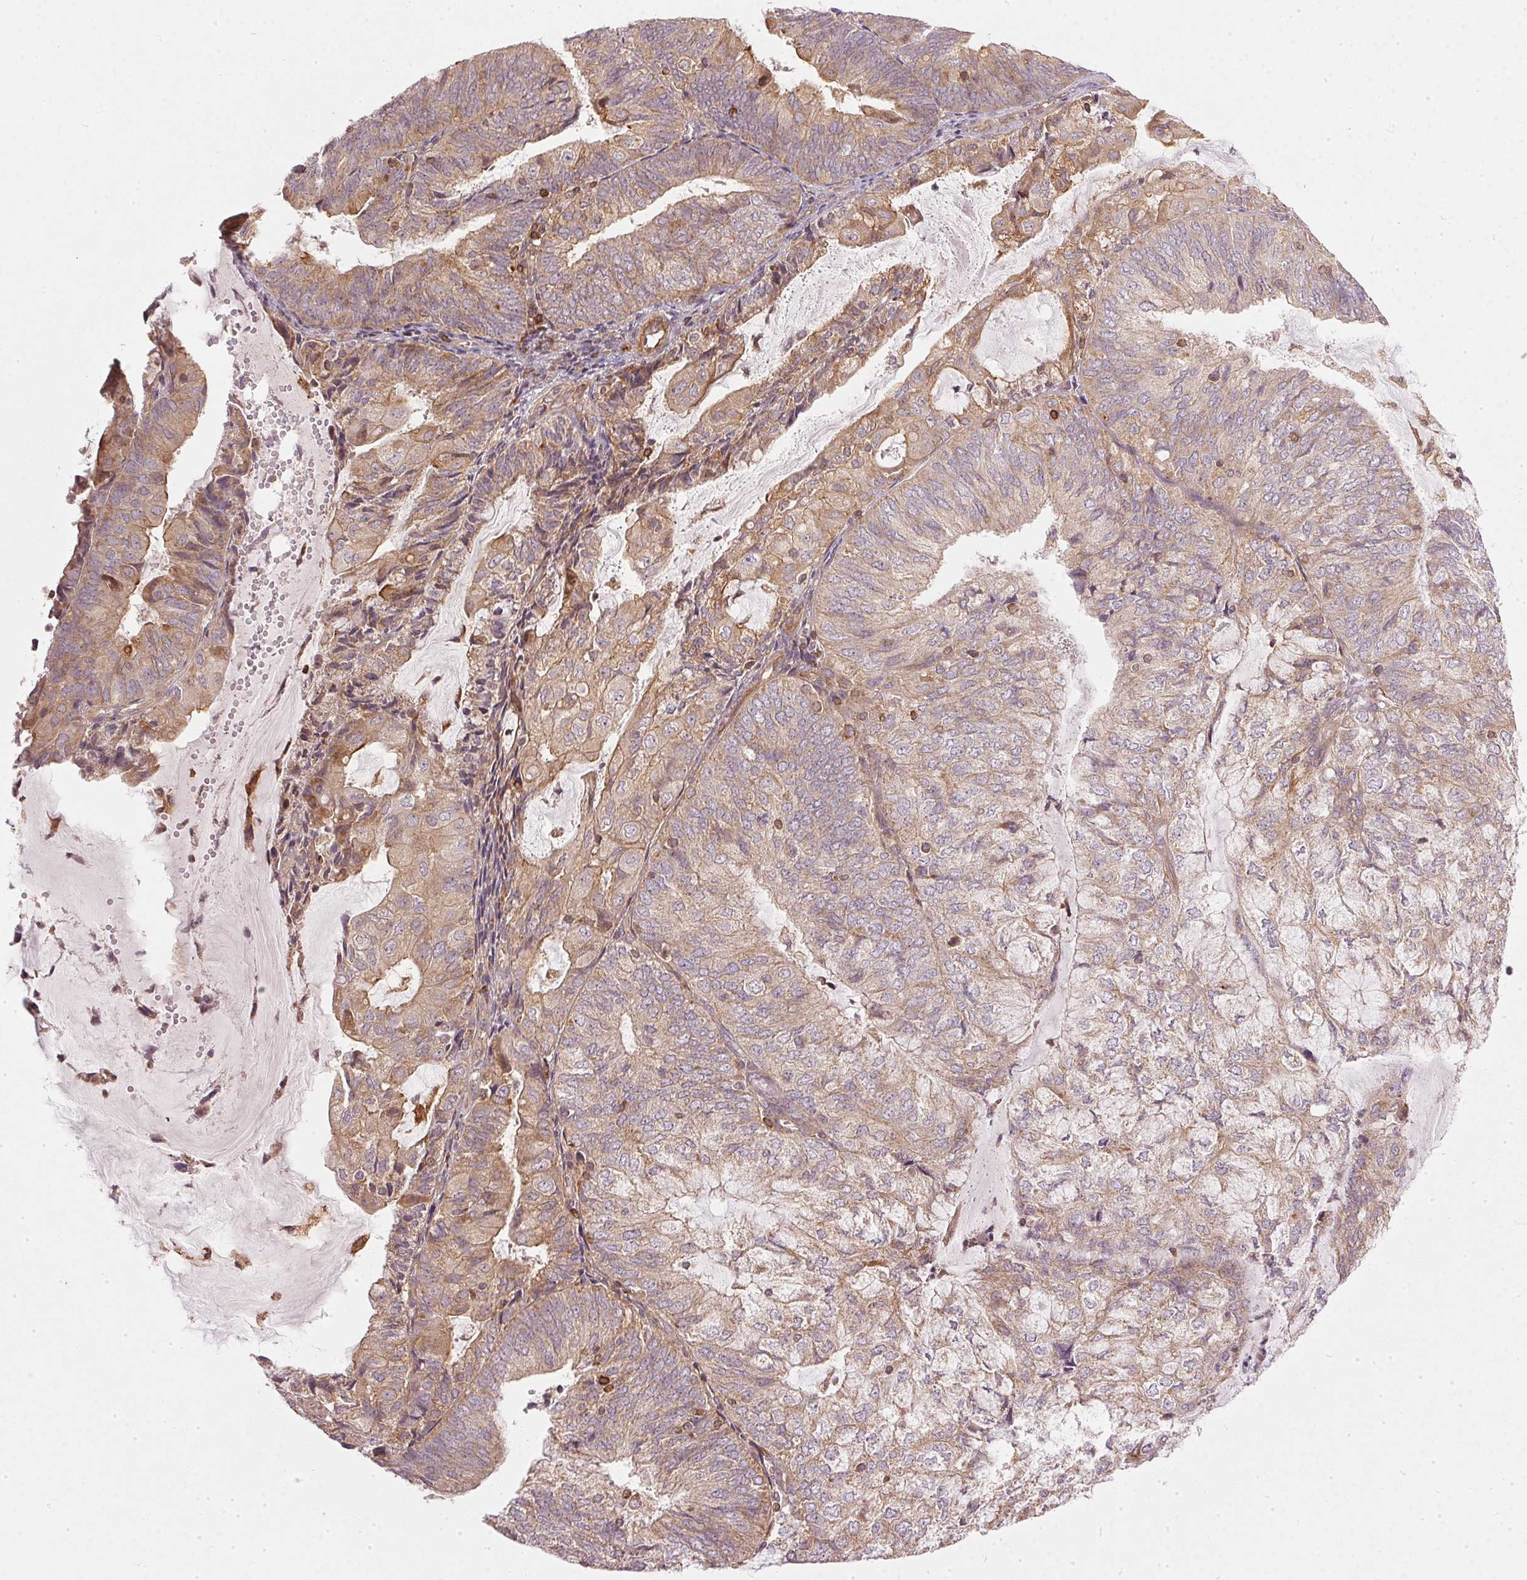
{"staining": {"intensity": "weak", "quantity": ">75%", "location": "cytoplasmic/membranous"}, "tissue": "endometrial cancer", "cell_type": "Tumor cells", "image_type": "cancer", "snomed": [{"axis": "morphology", "description": "Adenocarcinoma, NOS"}, {"axis": "topography", "description": "Endometrium"}], "caption": "Immunohistochemical staining of endometrial cancer (adenocarcinoma) shows low levels of weak cytoplasmic/membranous protein expression in approximately >75% of tumor cells. (DAB IHC with brightfield microscopy, high magnification).", "gene": "NADK2", "patient": {"sex": "female", "age": 81}}